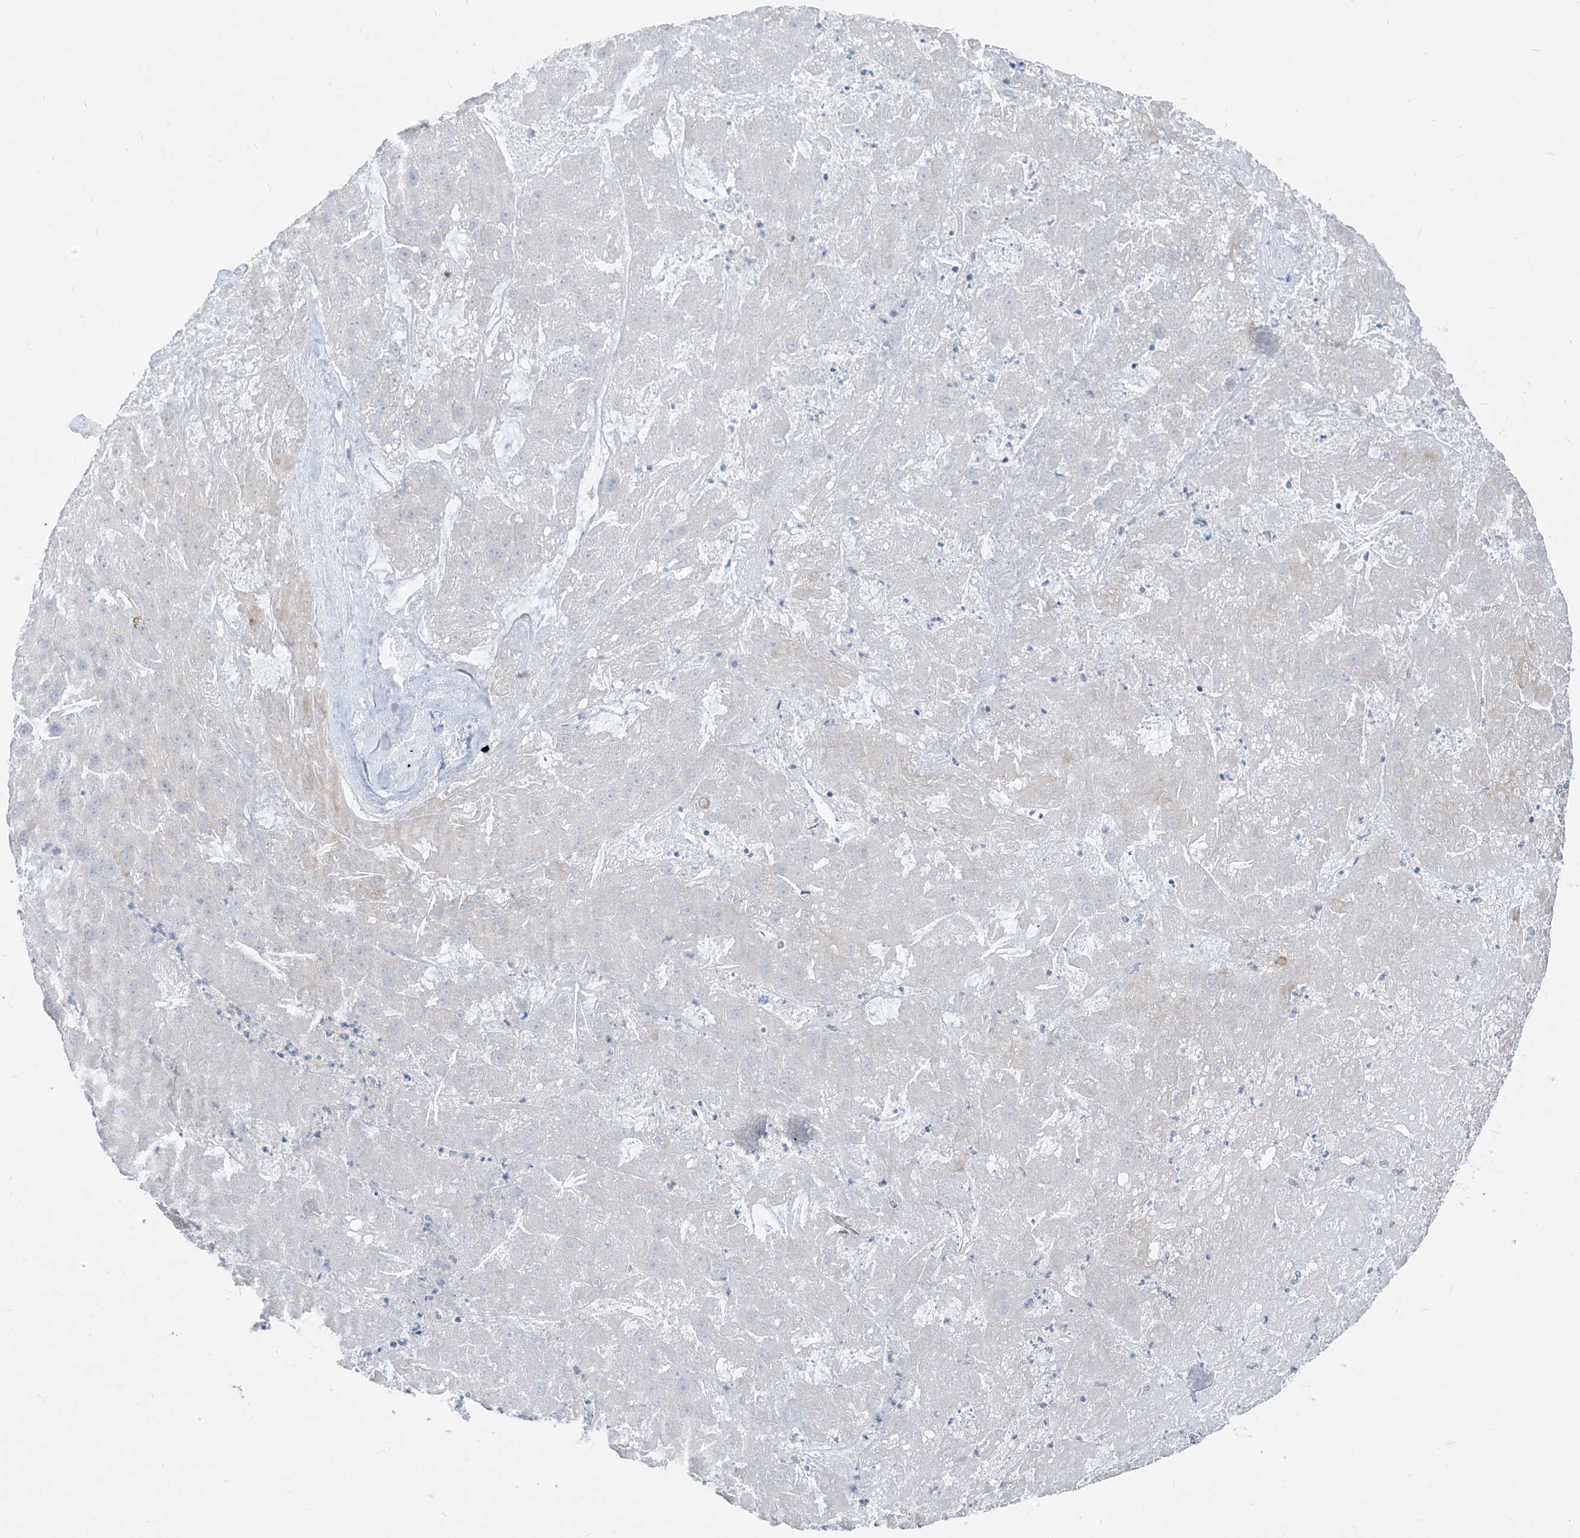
{"staining": {"intensity": "negative", "quantity": "none", "location": "none"}, "tissue": "liver cancer", "cell_type": "Tumor cells", "image_type": "cancer", "snomed": [{"axis": "morphology", "description": "Carcinoma, Hepatocellular, NOS"}, {"axis": "topography", "description": "Liver"}], "caption": "This is an immunohistochemistry image of liver cancer. There is no positivity in tumor cells.", "gene": "PLEKHA3", "patient": {"sex": "female", "age": 73}}